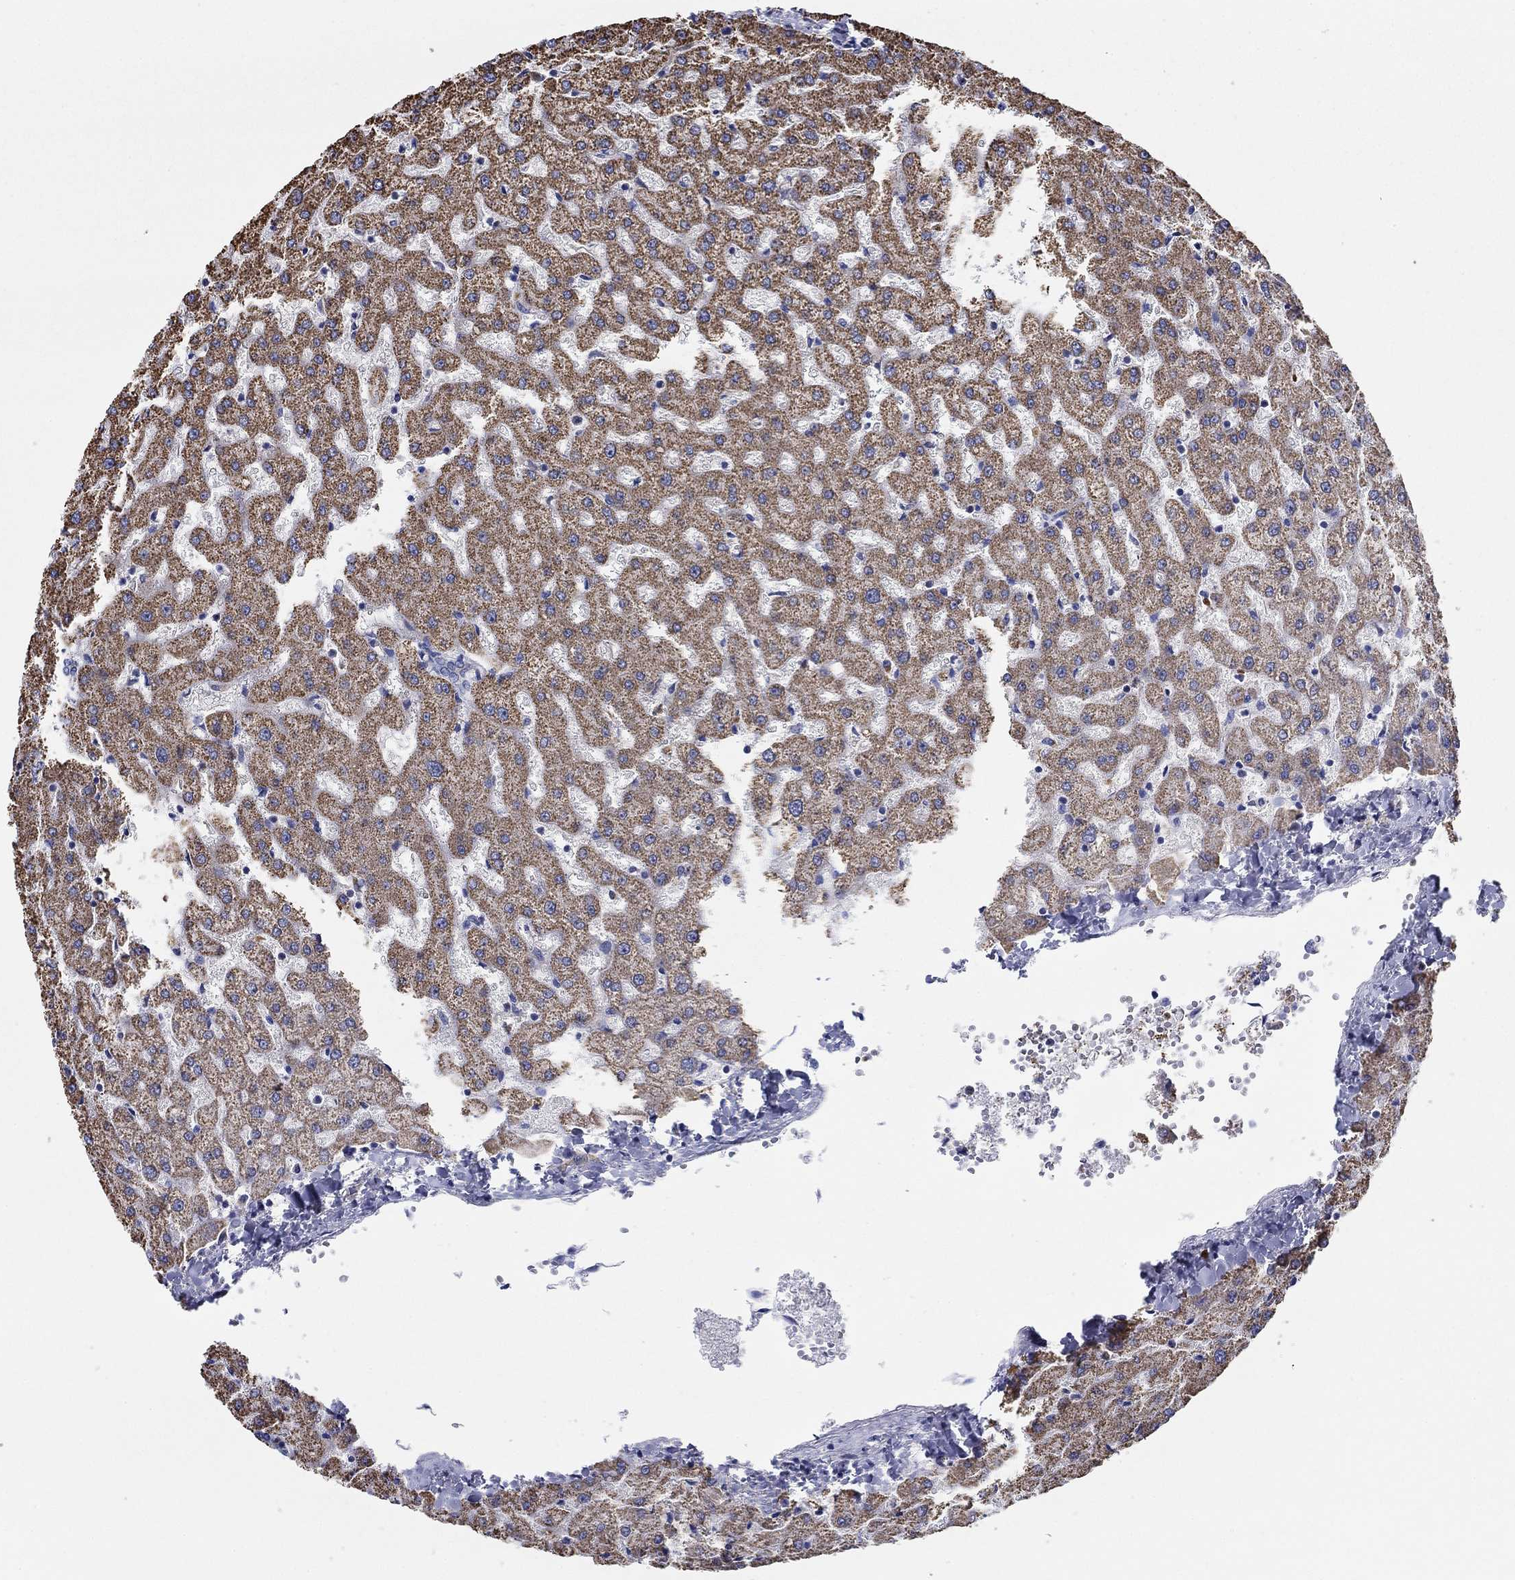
{"staining": {"intensity": "negative", "quantity": "none", "location": "none"}, "tissue": "liver", "cell_type": "Cholangiocytes", "image_type": "normal", "snomed": [{"axis": "morphology", "description": "Normal tissue, NOS"}, {"axis": "topography", "description": "Liver"}], "caption": "There is no significant staining in cholangiocytes of liver. (Stains: DAB immunohistochemistry with hematoxylin counter stain, Microscopy: brightfield microscopy at high magnification).", "gene": "CFAP61", "patient": {"sex": "female", "age": 50}}